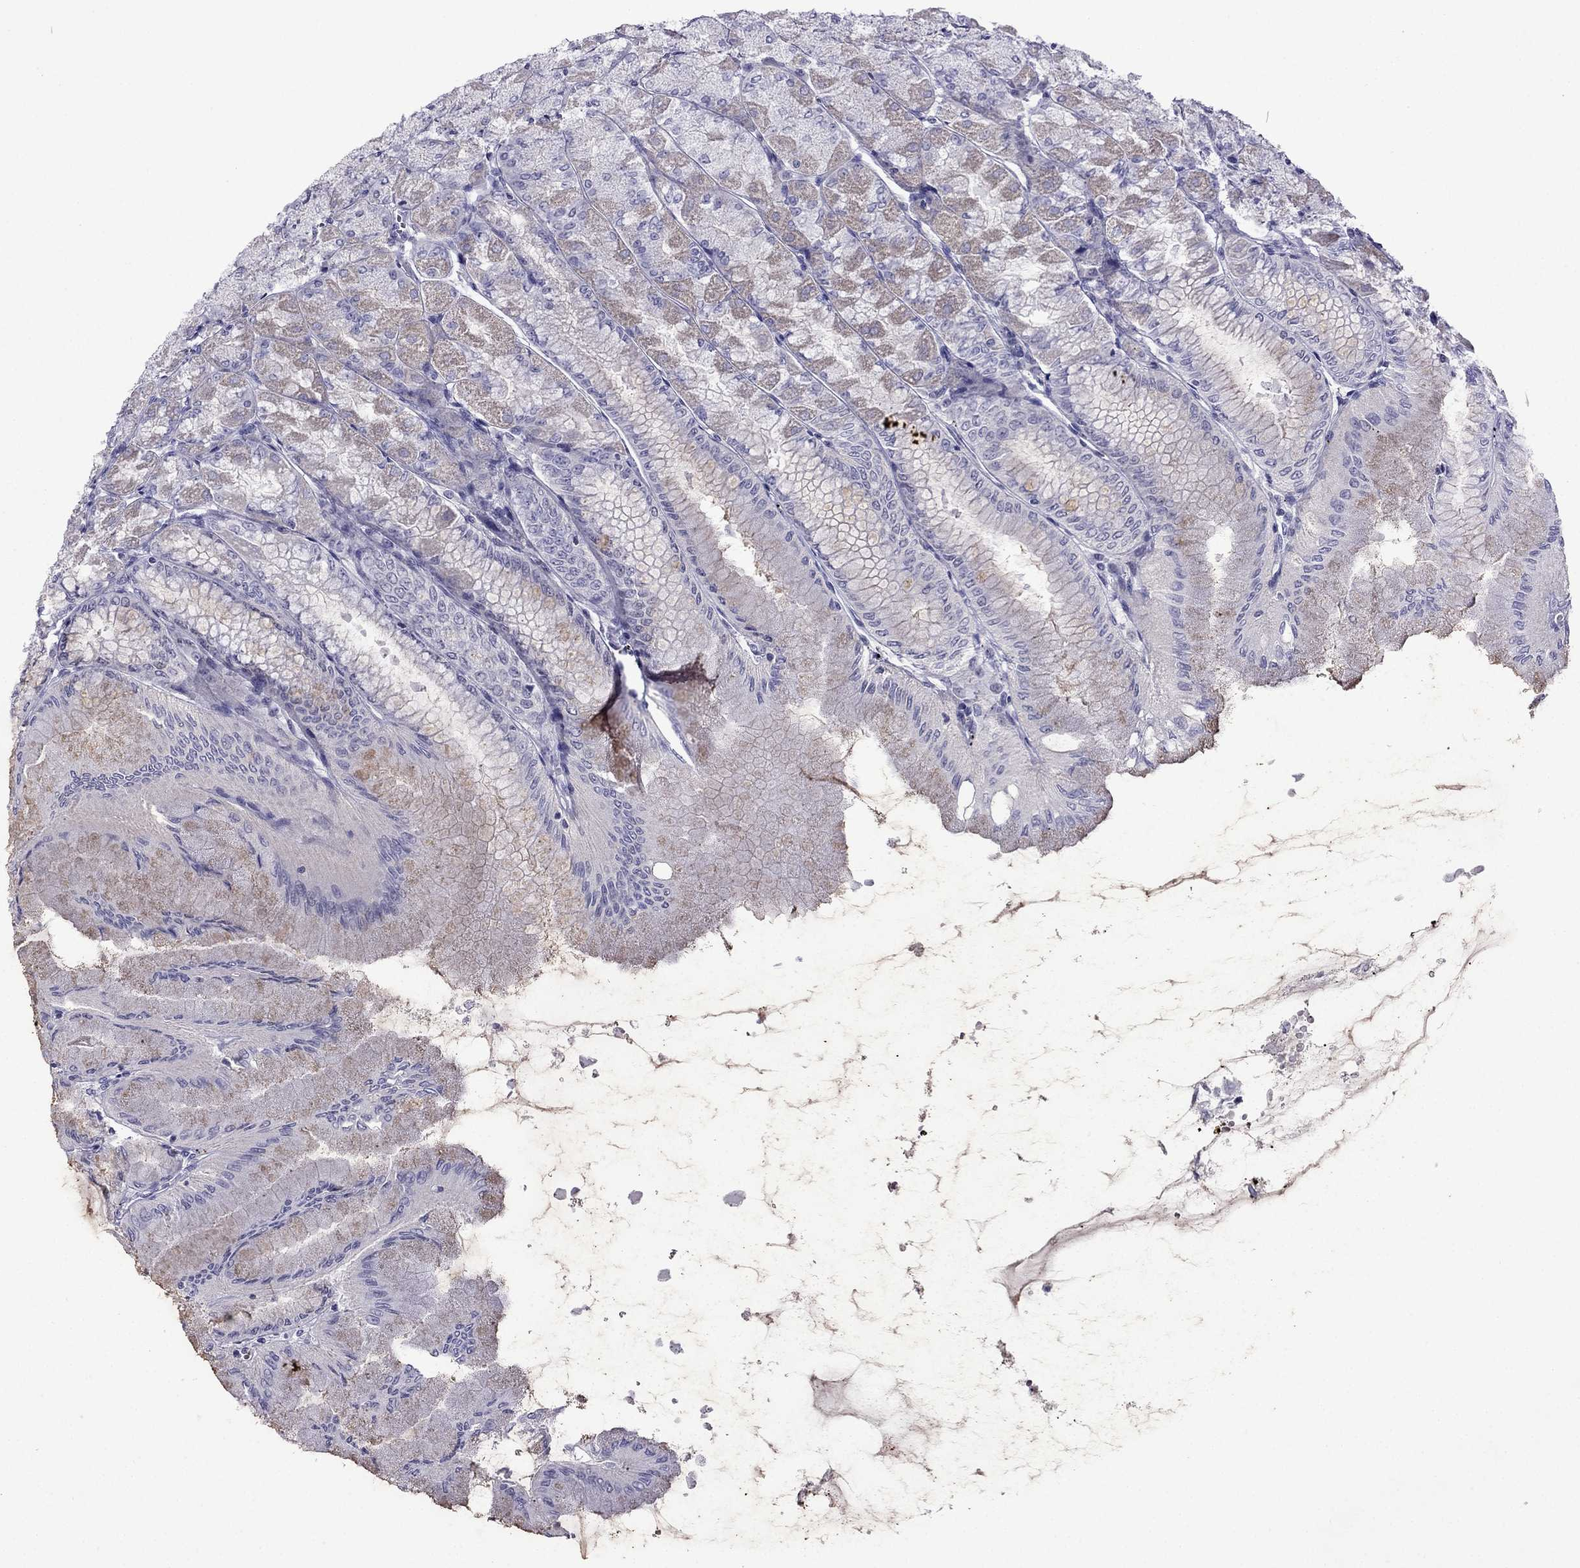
{"staining": {"intensity": "weak", "quantity": "25%-75%", "location": "cytoplasmic/membranous"}, "tissue": "stomach", "cell_type": "Glandular cells", "image_type": "normal", "snomed": [{"axis": "morphology", "description": "Normal tissue, NOS"}, {"axis": "topography", "description": "Stomach, upper"}], "caption": "Immunohistochemical staining of unremarkable human stomach exhibits 25%-75% levels of weak cytoplasmic/membranous protein positivity in about 25%-75% of glandular cells. (DAB IHC, brown staining for protein, blue staining for nuclei).", "gene": "POM121L12", "patient": {"sex": "male", "age": 60}}